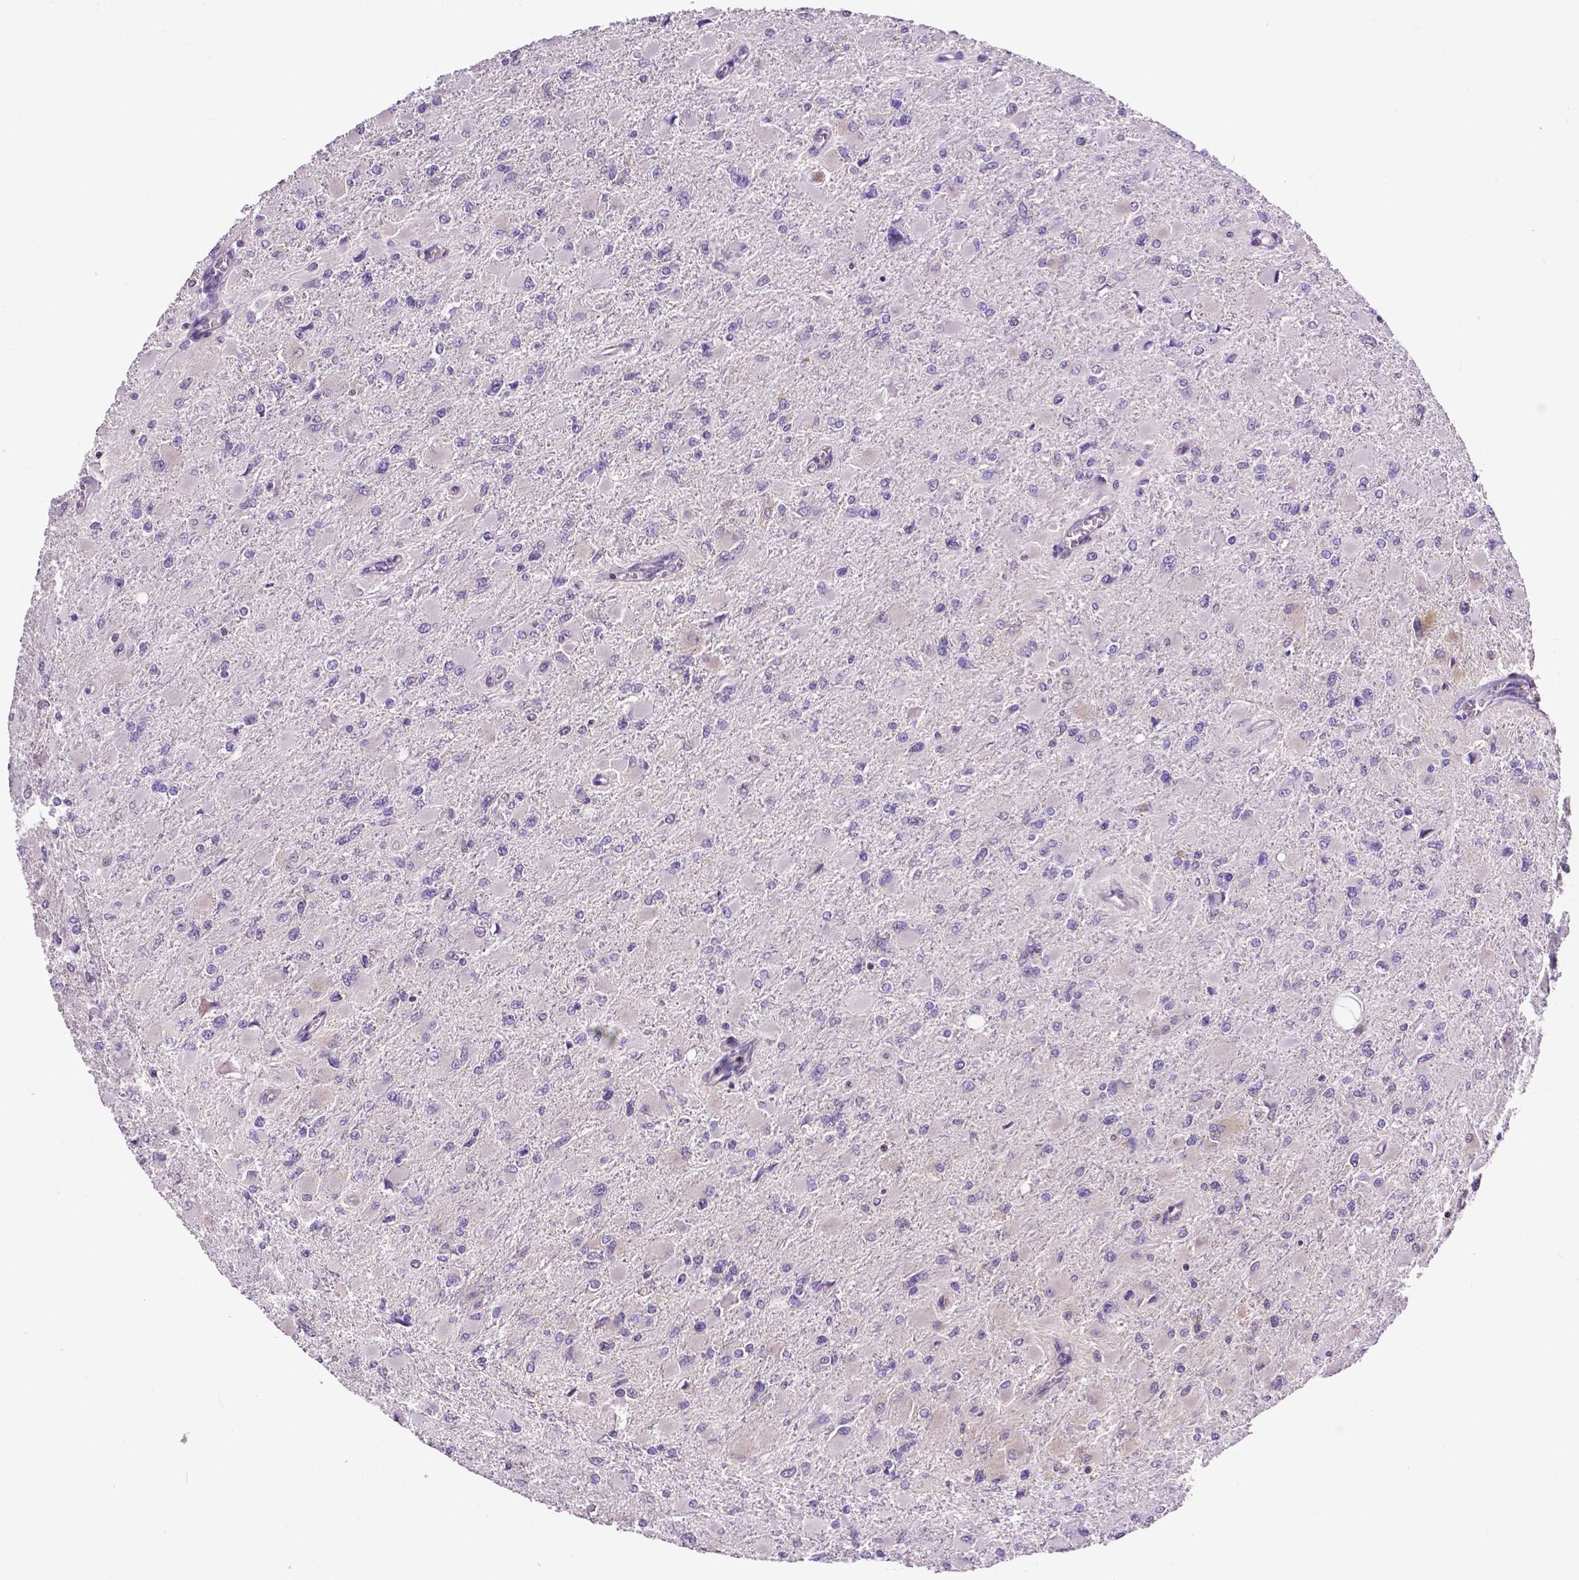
{"staining": {"intensity": "weak", "quantity": "<25%", "location": "cytoplasmic/membranous"}, "tissue": "glioma", "cell_type": "Tumor cells", "image_type": "cancer", "snomed": [{"axis": "morphology", "description": "Glioma, malignant, High grade"}, {"axis": "topography", "description": "Cerebral cortex"}], "caption": "A micrograph of human malignant glioma (high-grade) is negative for staining in tumor cells.", "gene": "MCL1", "patient": {"sex": "female", "age": 36}}